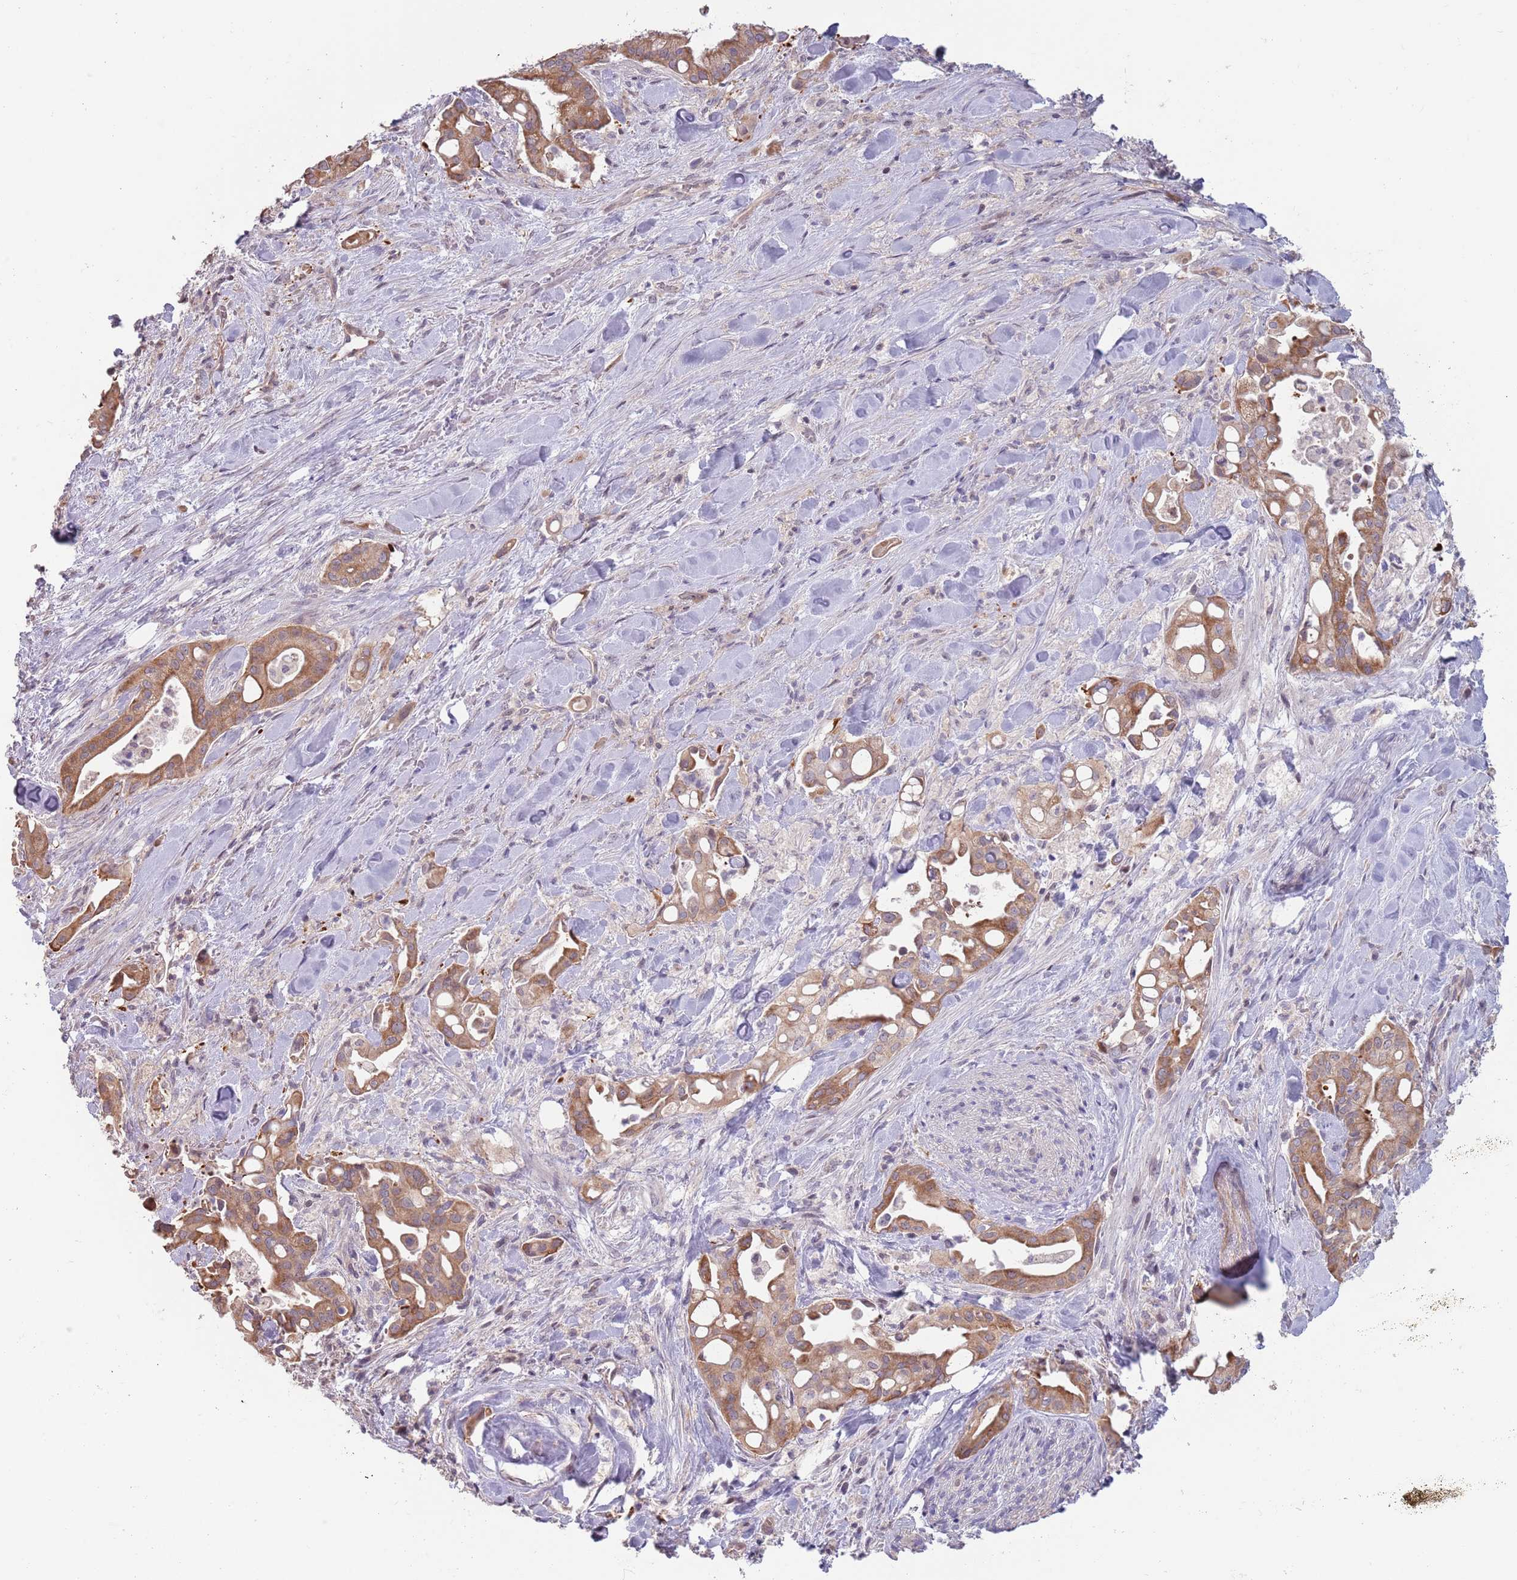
{"staining": {"intensity": "moderate", "quantity": ">75%", "location": "cytoplasmic/membranous"}, "tissue": "liver cancer", "cell_type": "Tumor cells", "image_type": "cancer", "snomed": [{"axis": "morphology", "description": "Cholangiocarcinoma"}, {"axis": "topography", "description": "Liver"}], "caption": "Immunohistochemical staining of liver cancer demonstrates moderate cytoplasmic/membranous protein expression in about >75% of tumor cells.", "gene": "LDHD", "patient": {"sex": "female", "age": 68}}